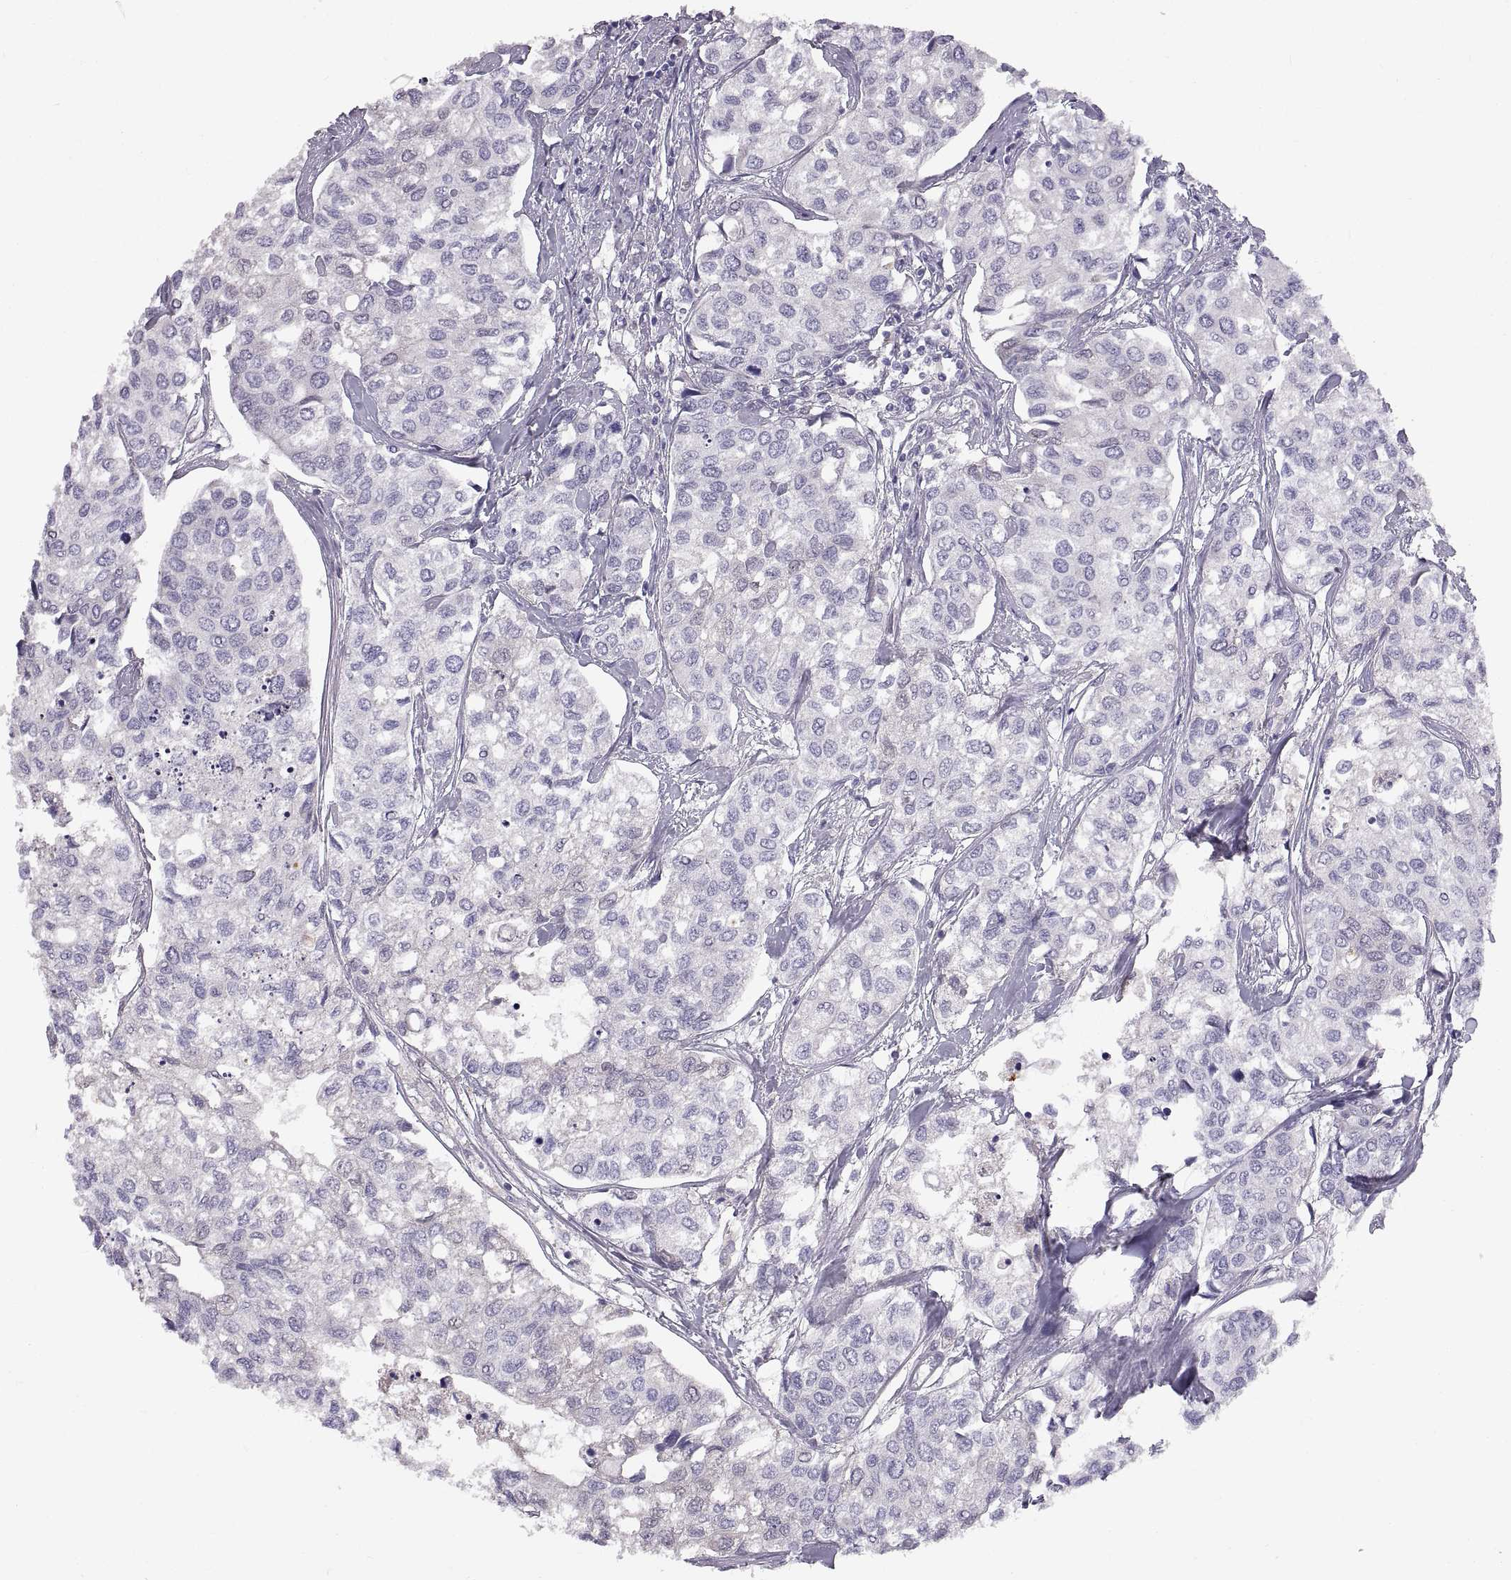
{"staining": {"intensity": "negative", "quantity": "none", "location": "none"}, "tissue": "urothelial cancer", "cell_type": "Tumor cells", "image_type": "cancer", "snomed": [{"axis": "morphology", "description": "Urothelial carcinoma, High grade"}, {"axis": "topography", "description": "Urinary bladder"}], "caption": "Immunohistochemistry (IHC) image of urothelial carcinoma (high-grade) stained for a protein (brown), which reveals no expression in tumor cells.", "gene": "ADAM32", "patient": {"sex": "male", "age": 73}}